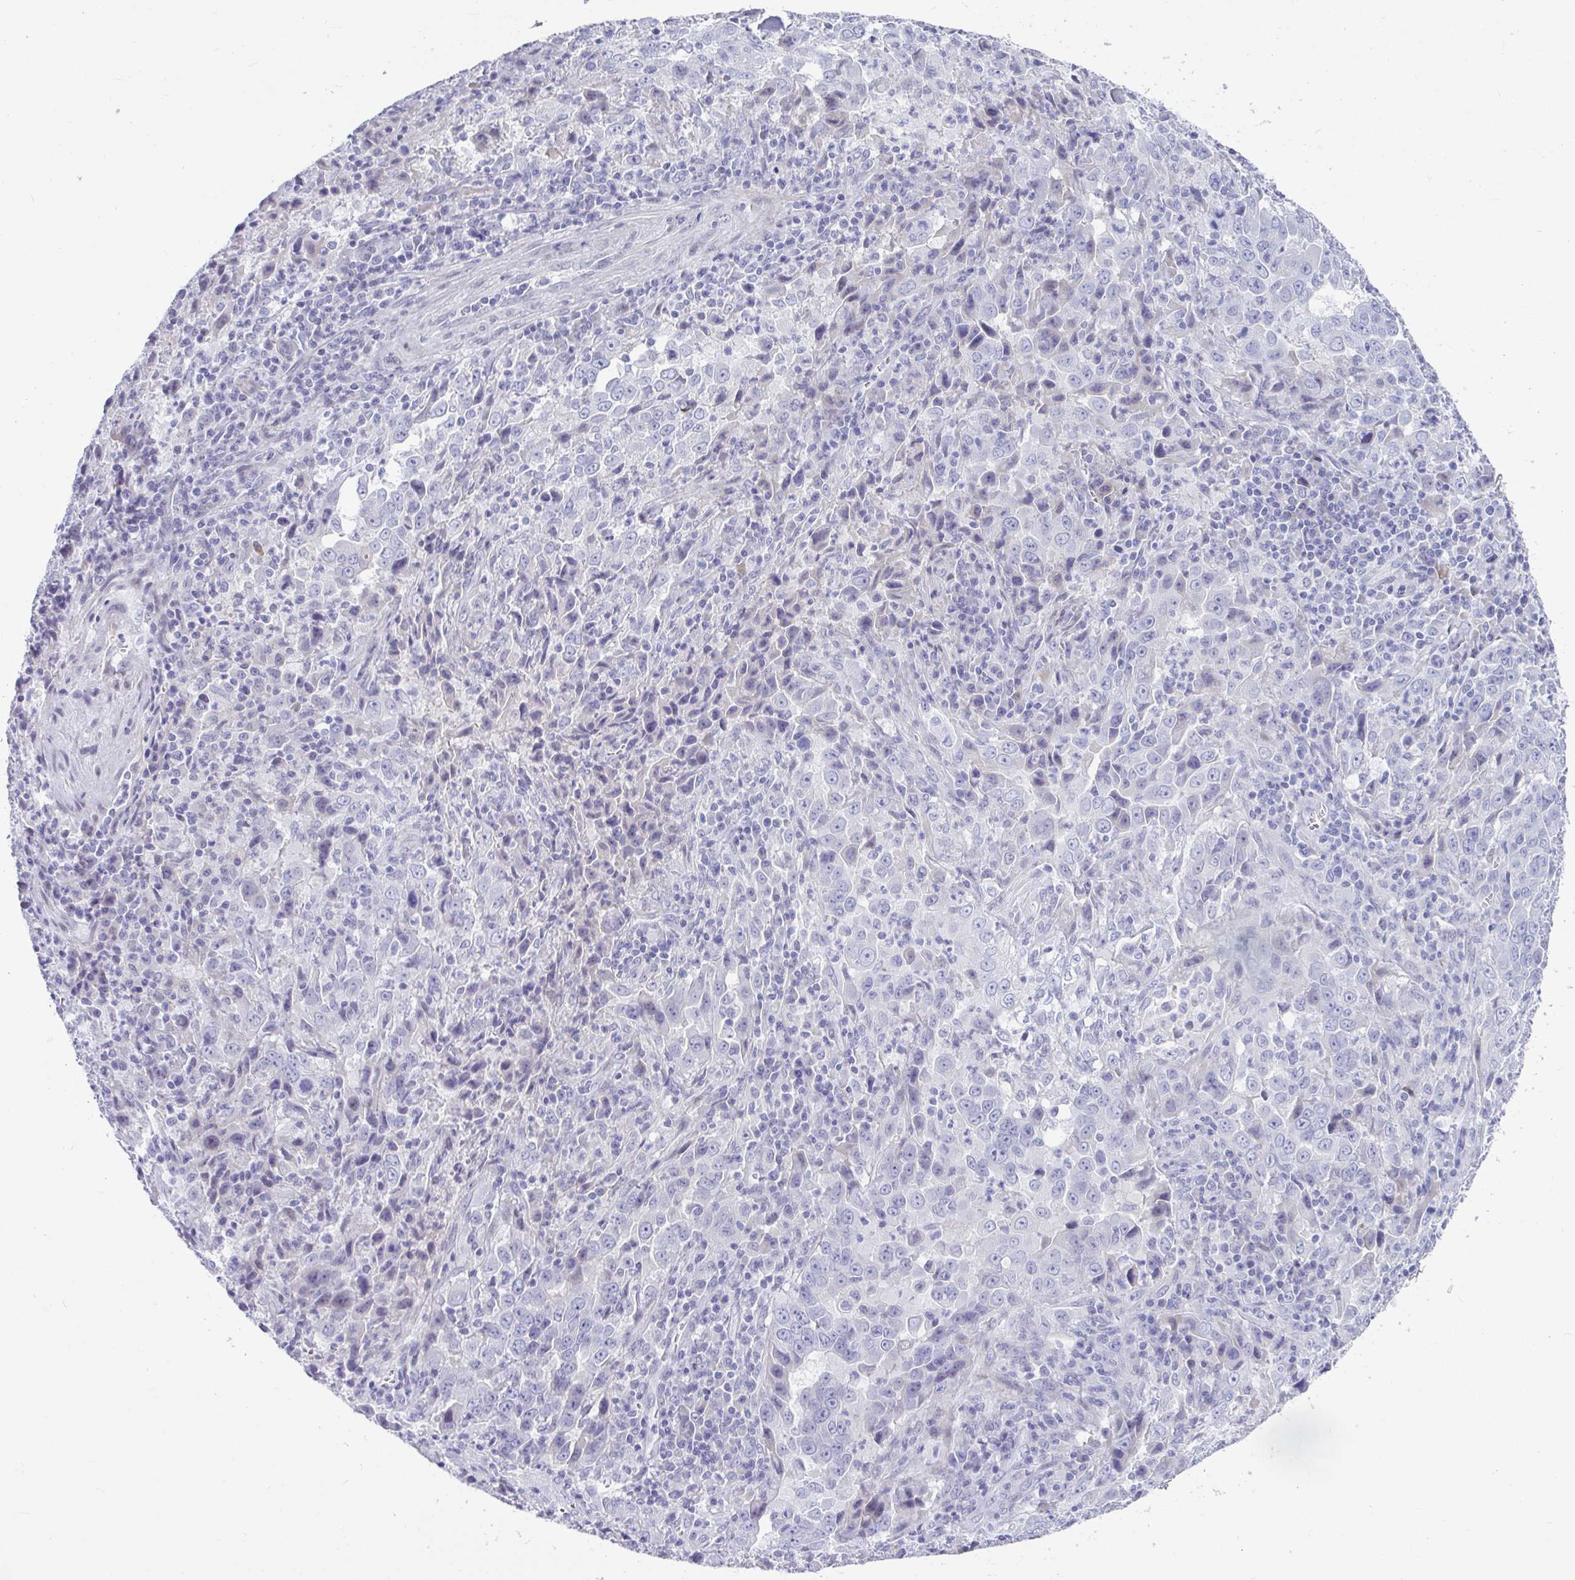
{"staining": {"intensity": "negative", "quantity": "none", "location": "none"}, "tissue": "lung cancer", "cell_type": "Tumor cells", "image_type": "cancer", "snomed": [{"axis": "morphology", "description": "Adenocarcinoma, NOS"}, {"axis": "topography", "description": "Lung"}], "caption": "Lung cancer (adenocarcinoma) stained for a protein using immunohistochemistry (IHC) exhibits no positivity tumor cells.", "gene": "NPY", "patient": {"sex": "male", "age": 67}}